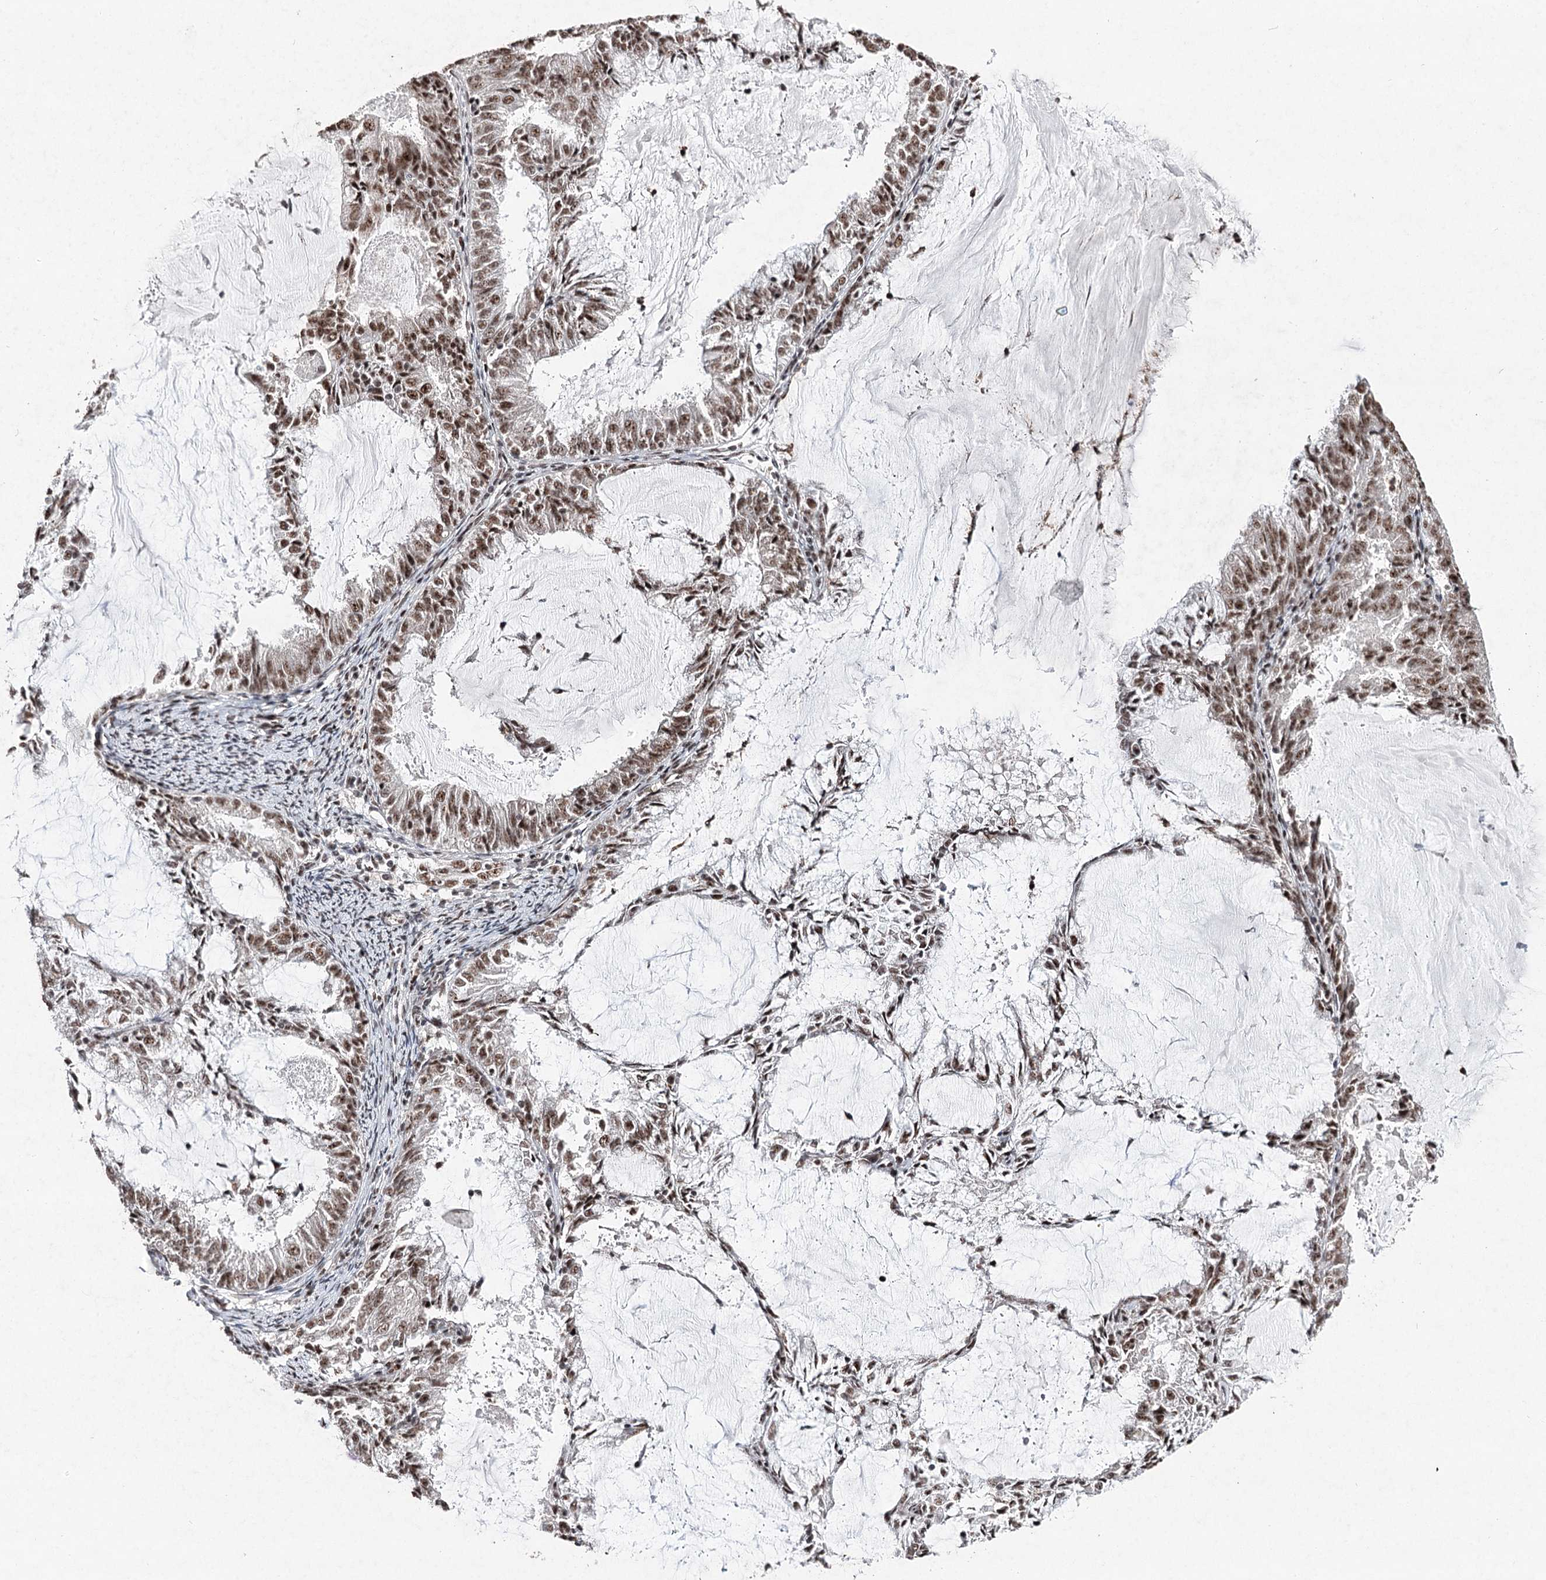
{"staining": {"intensity": "moderate", "quantity": ">75%", "location": "nuclear"}, "tissue": "endometrial cancer", "cell_type": "Tumor cells", "image_type": "cancer", "snomed": [{"axis": "morphology", "description": "Adenocarcinoma, NOS"}, {"axis": "topography", "description": "Endometrium"}], "caption": "Immunohistochemical staining of human adenocarcinoma (endometrial) displays moderate nuclear protein staining in approximately >75% of tumor cells. (brown staining indicates protein expression, while blue staining denotes nuclei).", "gene": "PDCD4", "patient": {"sex": "female", "age": 57}}